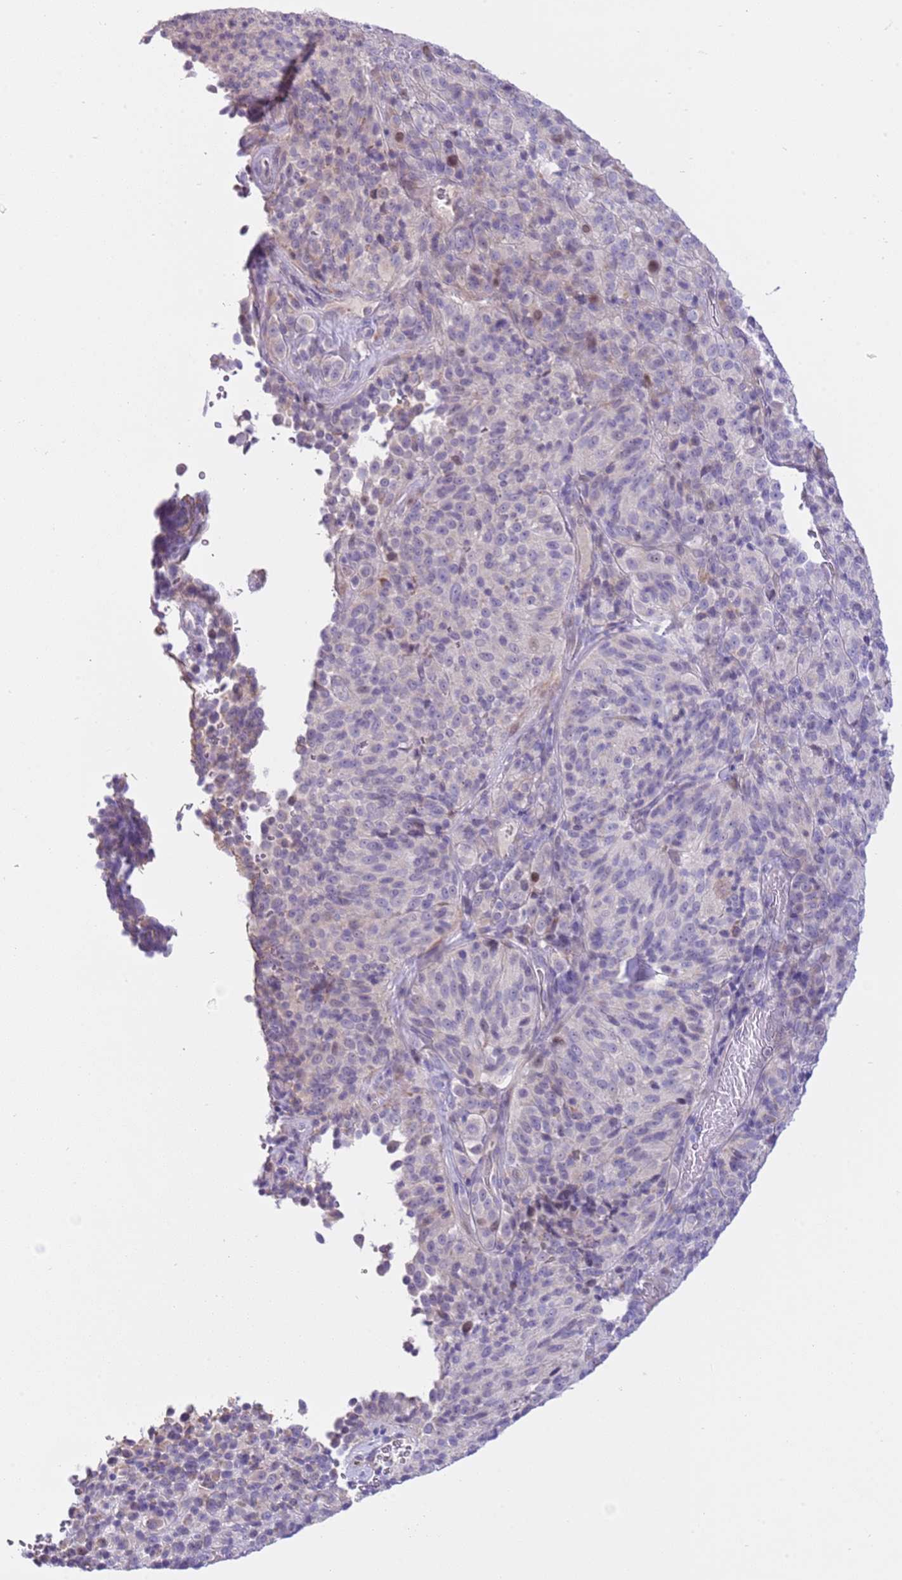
{"staining": {"intensity": "negative", "quantity": "none", "location": "none"}, "tissue": "melanoma", "cell_type": "Tumor cells", "image_type": "cancer", "snomed": [{"axis": "morphology", "description": "Malignant melanoma, Metastatic site"}, {"axis": "topography", "description": "Brain"}], "caption": "Human malignant melanoma (metastatic site) stained for a protein using immunohistochemistry shows no expression in tumor cells.", "gene": "FBRSL1", "patient": {"sex": "female", "age": 56}}